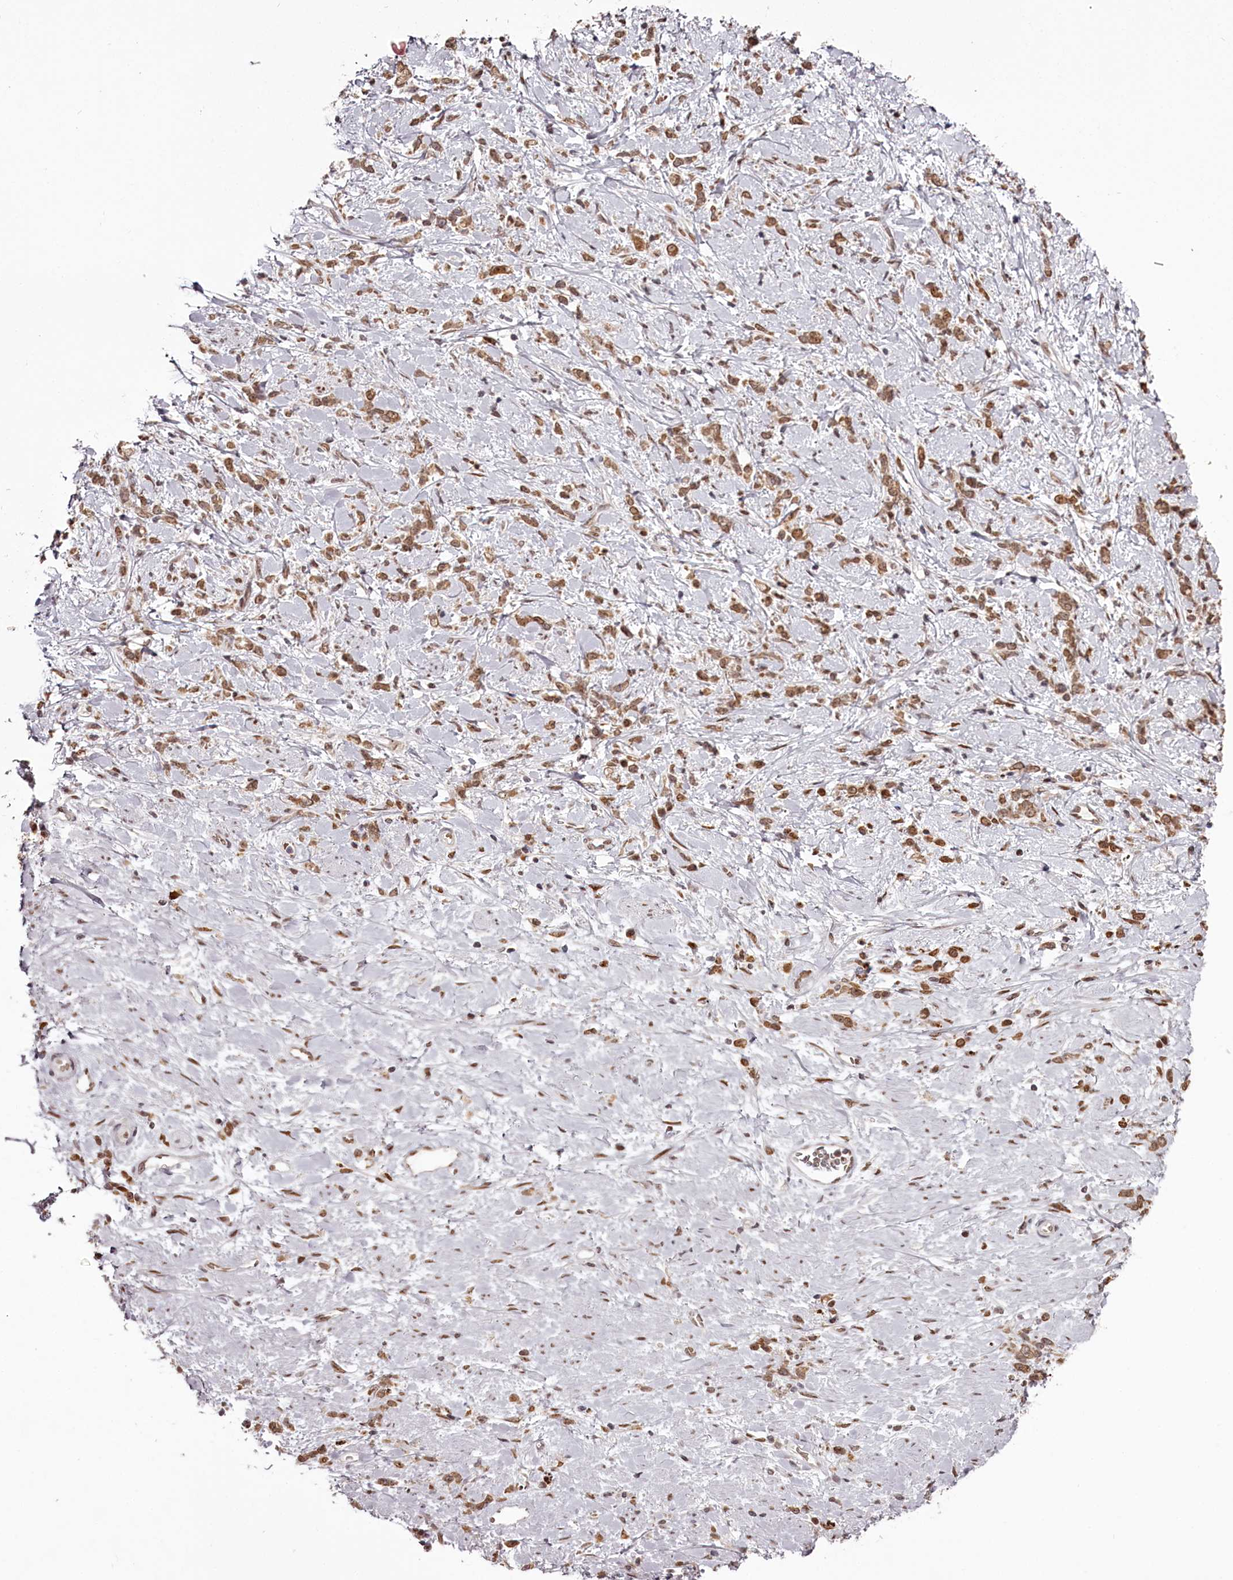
{"staining": {"intensity": "moderate", "quantity": ">75%", "location": "cytoplasmic/membranous,nuclear"}, "tissue": "stomach cancer", "cell_type": "Tumor cells", "image_type": "cancer", "snomed": [{"axis": "morphology", "description": "Adenocarcinoma, NOS"}, {"axis": "topography", "description": "Stomach"}], "caption": "Protein expression analysis of human stomach cancer reveals moderate cytoplasmic/membranous and nuclear positivity in about >75% of tumor cells. (DAB IHC with brightfield microscopy, high magnification).", "gene": "THYN1", "patient": {"sex": "female", "age": 60}}